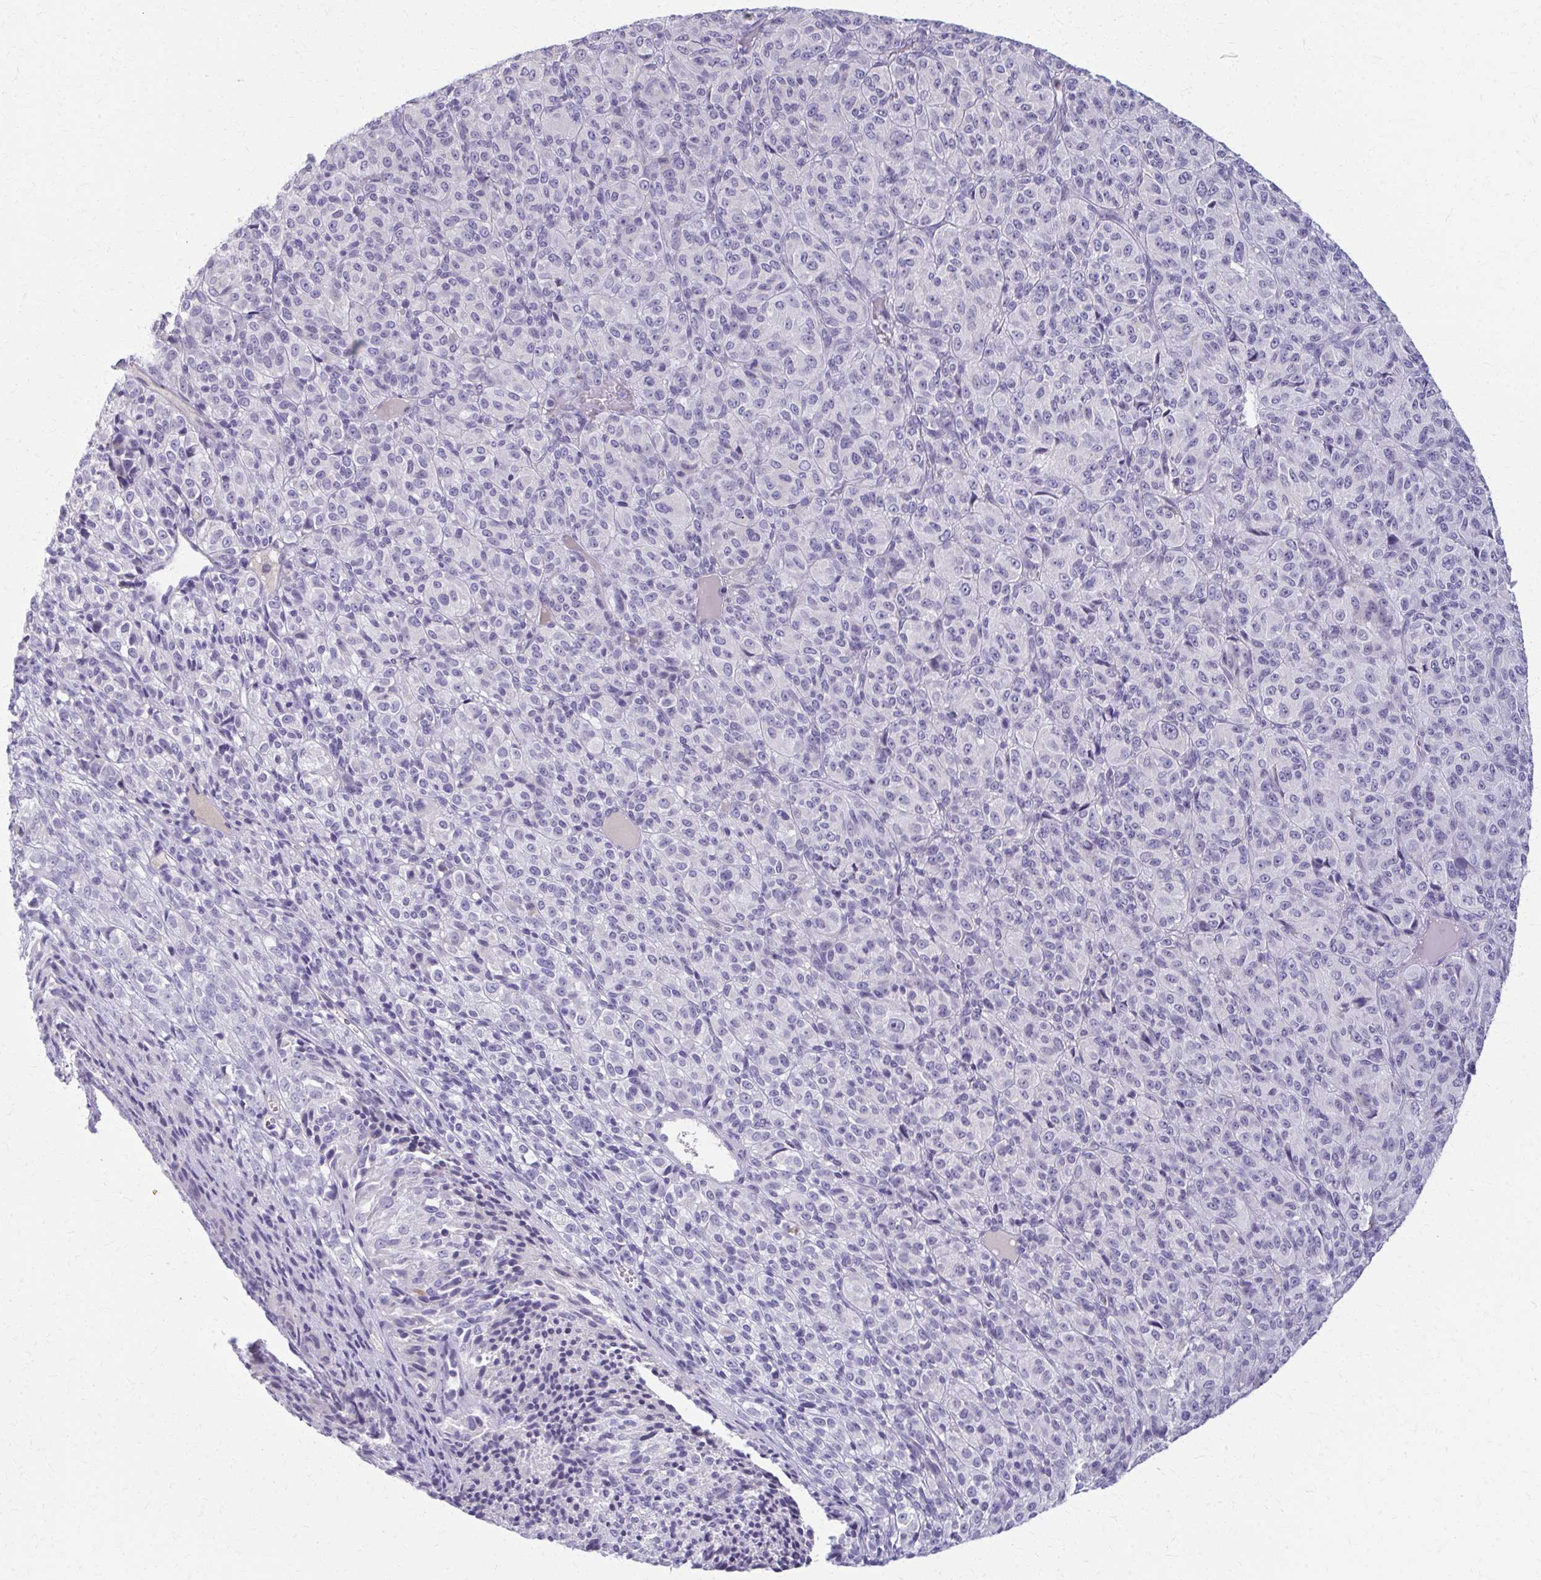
{"staining": {"intensity": "negative", "quantity": "none", "location": "none"}, "tissue": "melanoma", "cell_type": "Tumor cells", "image_type": "cancer", "snomed": [{"axis": "morphology", "description": "Malignant melanoma, Metastatic site"}, {"axis": "topography", "description": "Brain"}], "caption": "Image shows no significant protein positivity in tumor cells of melanoma.", "gene": "OR4M1", "patient": {"sex": "female", "age": 56}}